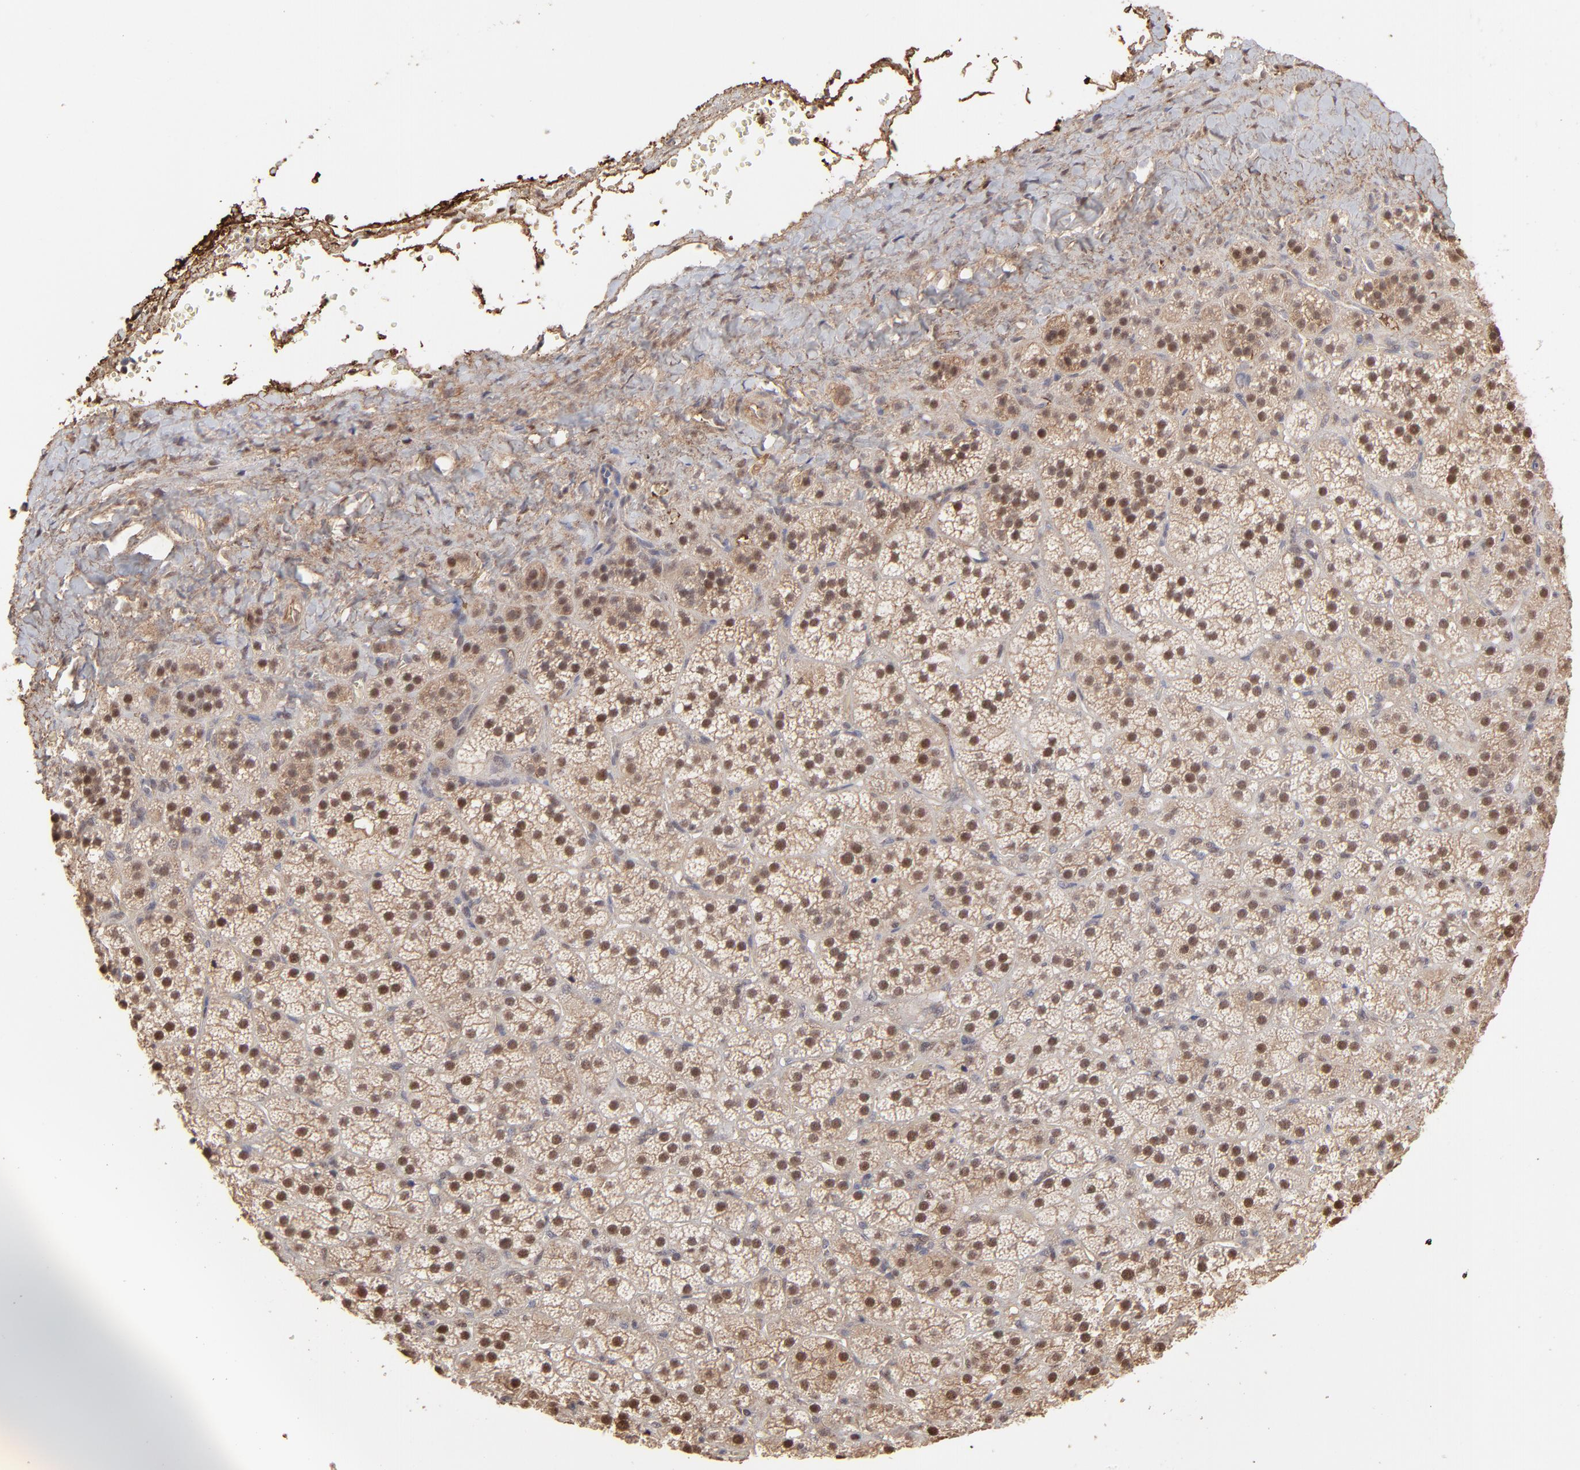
{"staining": {"intensity": "strong", "quantity": ">75%", "location": "cytoplasmic/membranous,nuclear"}, "tissue": "adrenal gland", "cell_type": "Glandular cells", "image_type": "normal", "snomed": [{"axis": "morphology", "description": "Normal tissue, NOS"}, {"axis": "topography", "description": "Adrenal gland"}], "caption": "Immunohistochemical staining of benign adrenal gland shows strong cytoplasmic/membranous,nuclear protein expression in approximately >75% of glandular cells. The staining was performed using DAB, with brown indicating positive protein expression. Nuclei are stained blue with hematoxylin.", "gene": "PSMD14", "patient": {"sex": "female", "age": 71}}